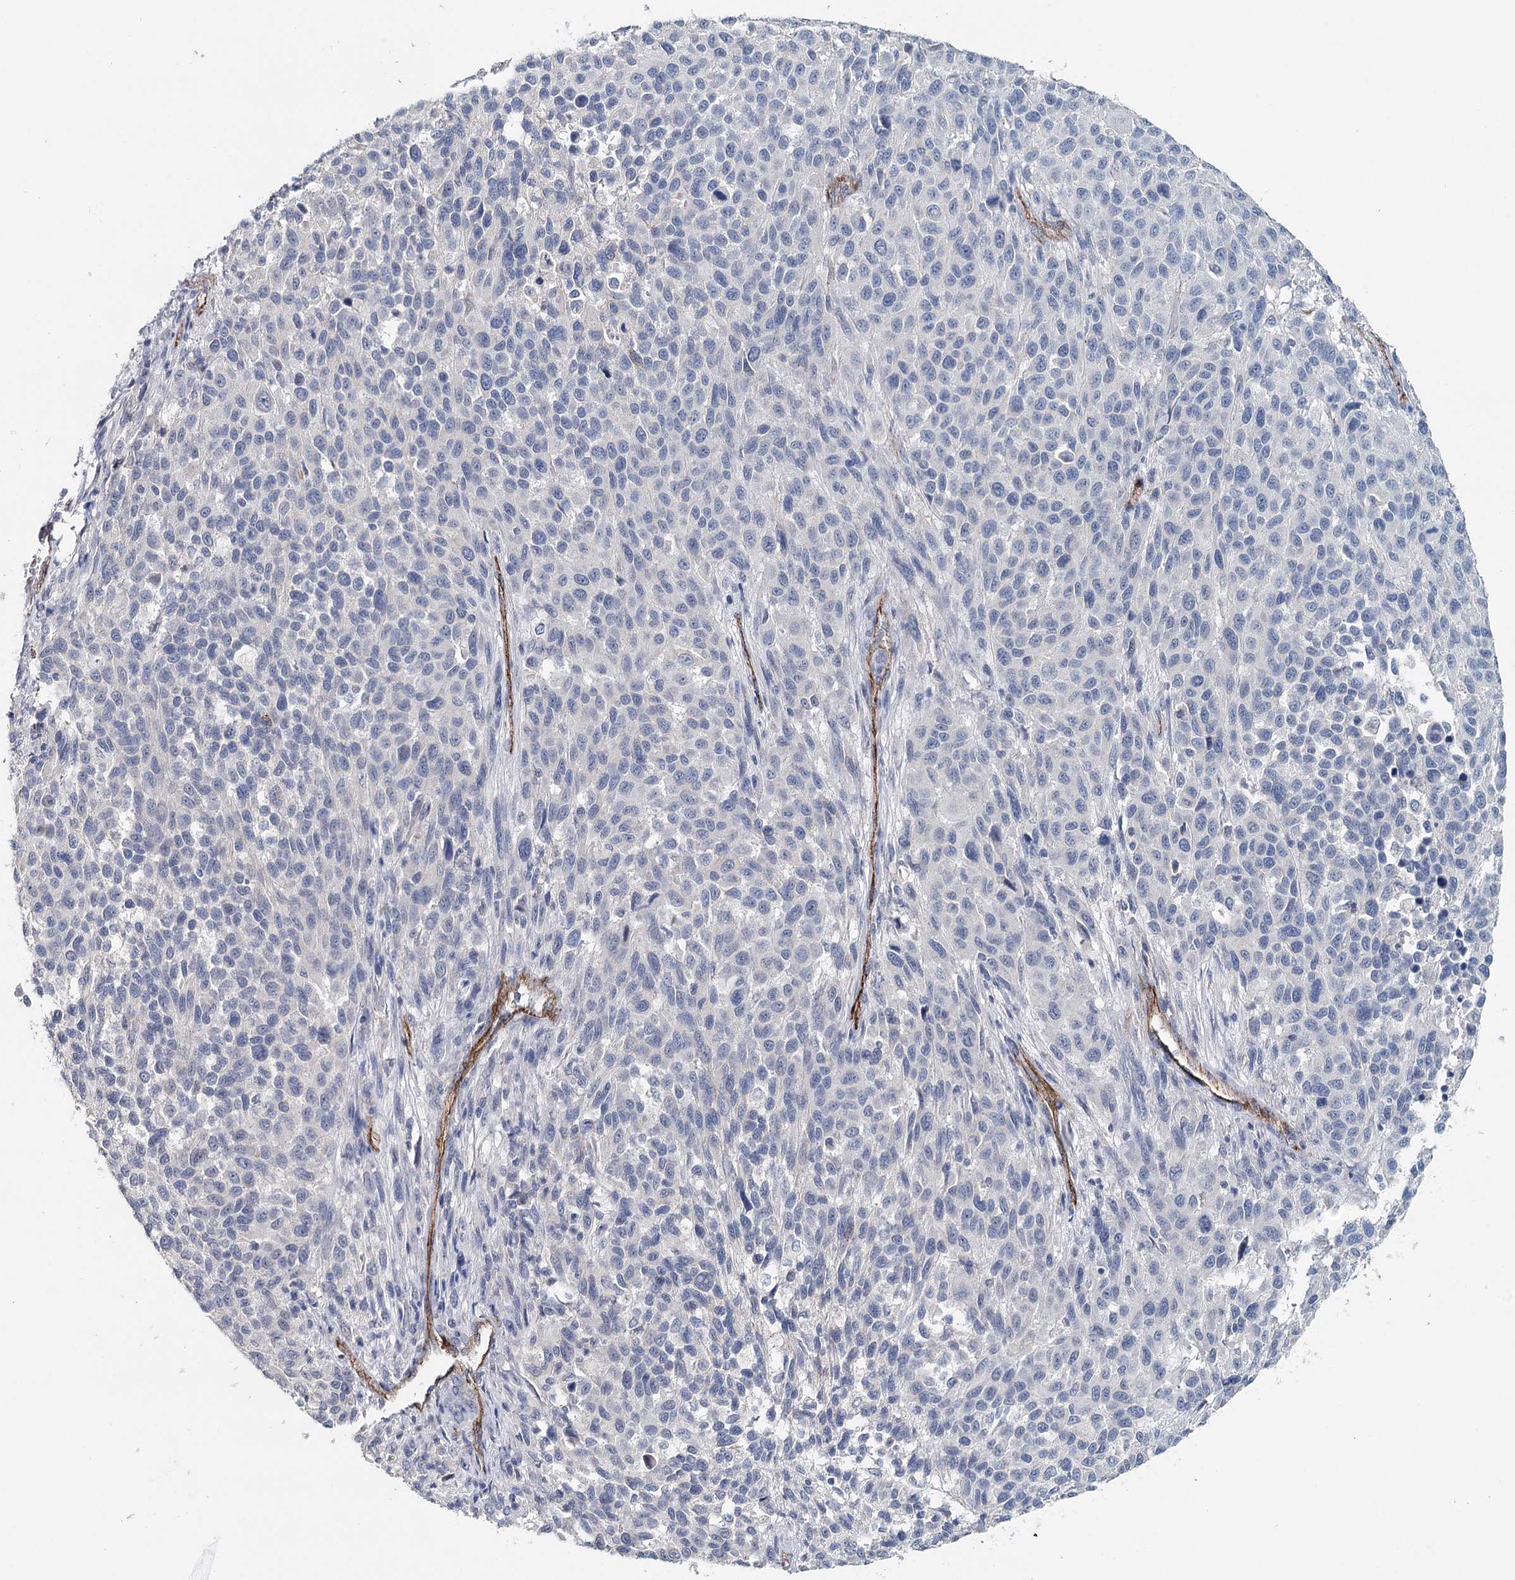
{"staining": {"intensity": "negative", "quantity": "none", "location": "none"}, "tissue": "melanoma", "cell_type": "Tumor cells", "image_type": "cancer", "snomed": [{"axis": "morphology", "description": "Malignant melanoma, Metastatic site"}, {"axis": "topography", "description": "Lymph node"}], "caption": "Melanoma stained for a protein using IHC exhibits no expression tumor cells.", "gene": "SYNPO", "patient": {"sex": "male", "age": 61}}